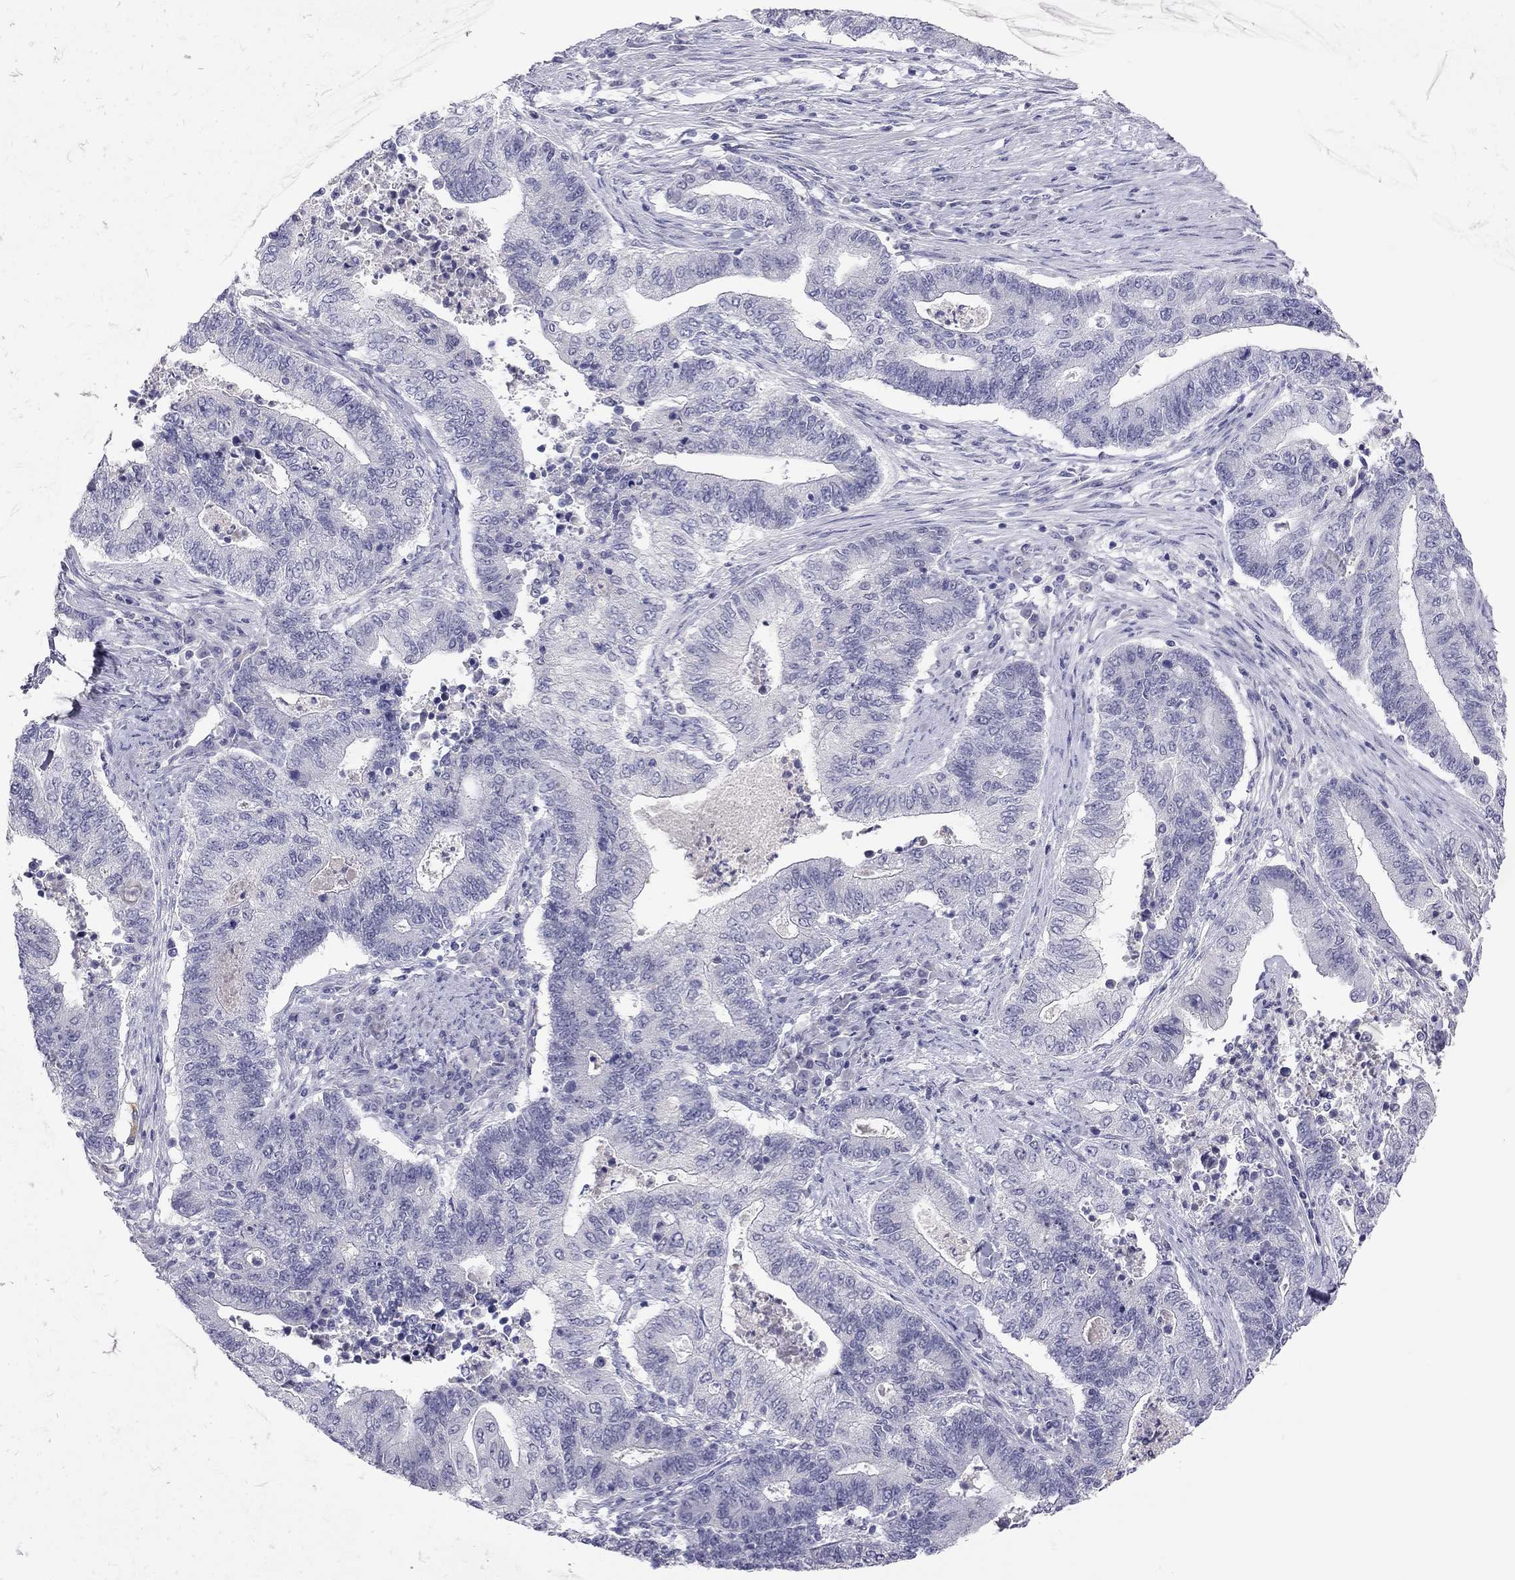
{"staining": {"intensity": "negative", "quantity": "none", "location": "none"}, "tissue": "endometrial cancer", "cell_type": "Tumor cells", "image_type": "cancer", "snomed": [{"axis": "morphology", "description": "Adenocarcinoma, NOS"}, {"axis": "topography", "description": "Uterus"}, {"axis": "topography", "description": "Endometrium"}], "caption": "Adenocarcinoma (endometrial) was stained to show a protein in brown. There is no significant staining in tumor cells. (DAB immunohistochemistry (IHC), high magnification).", "gene": "ADORA2A", "patient": {"sex": "female", "age": 54}}